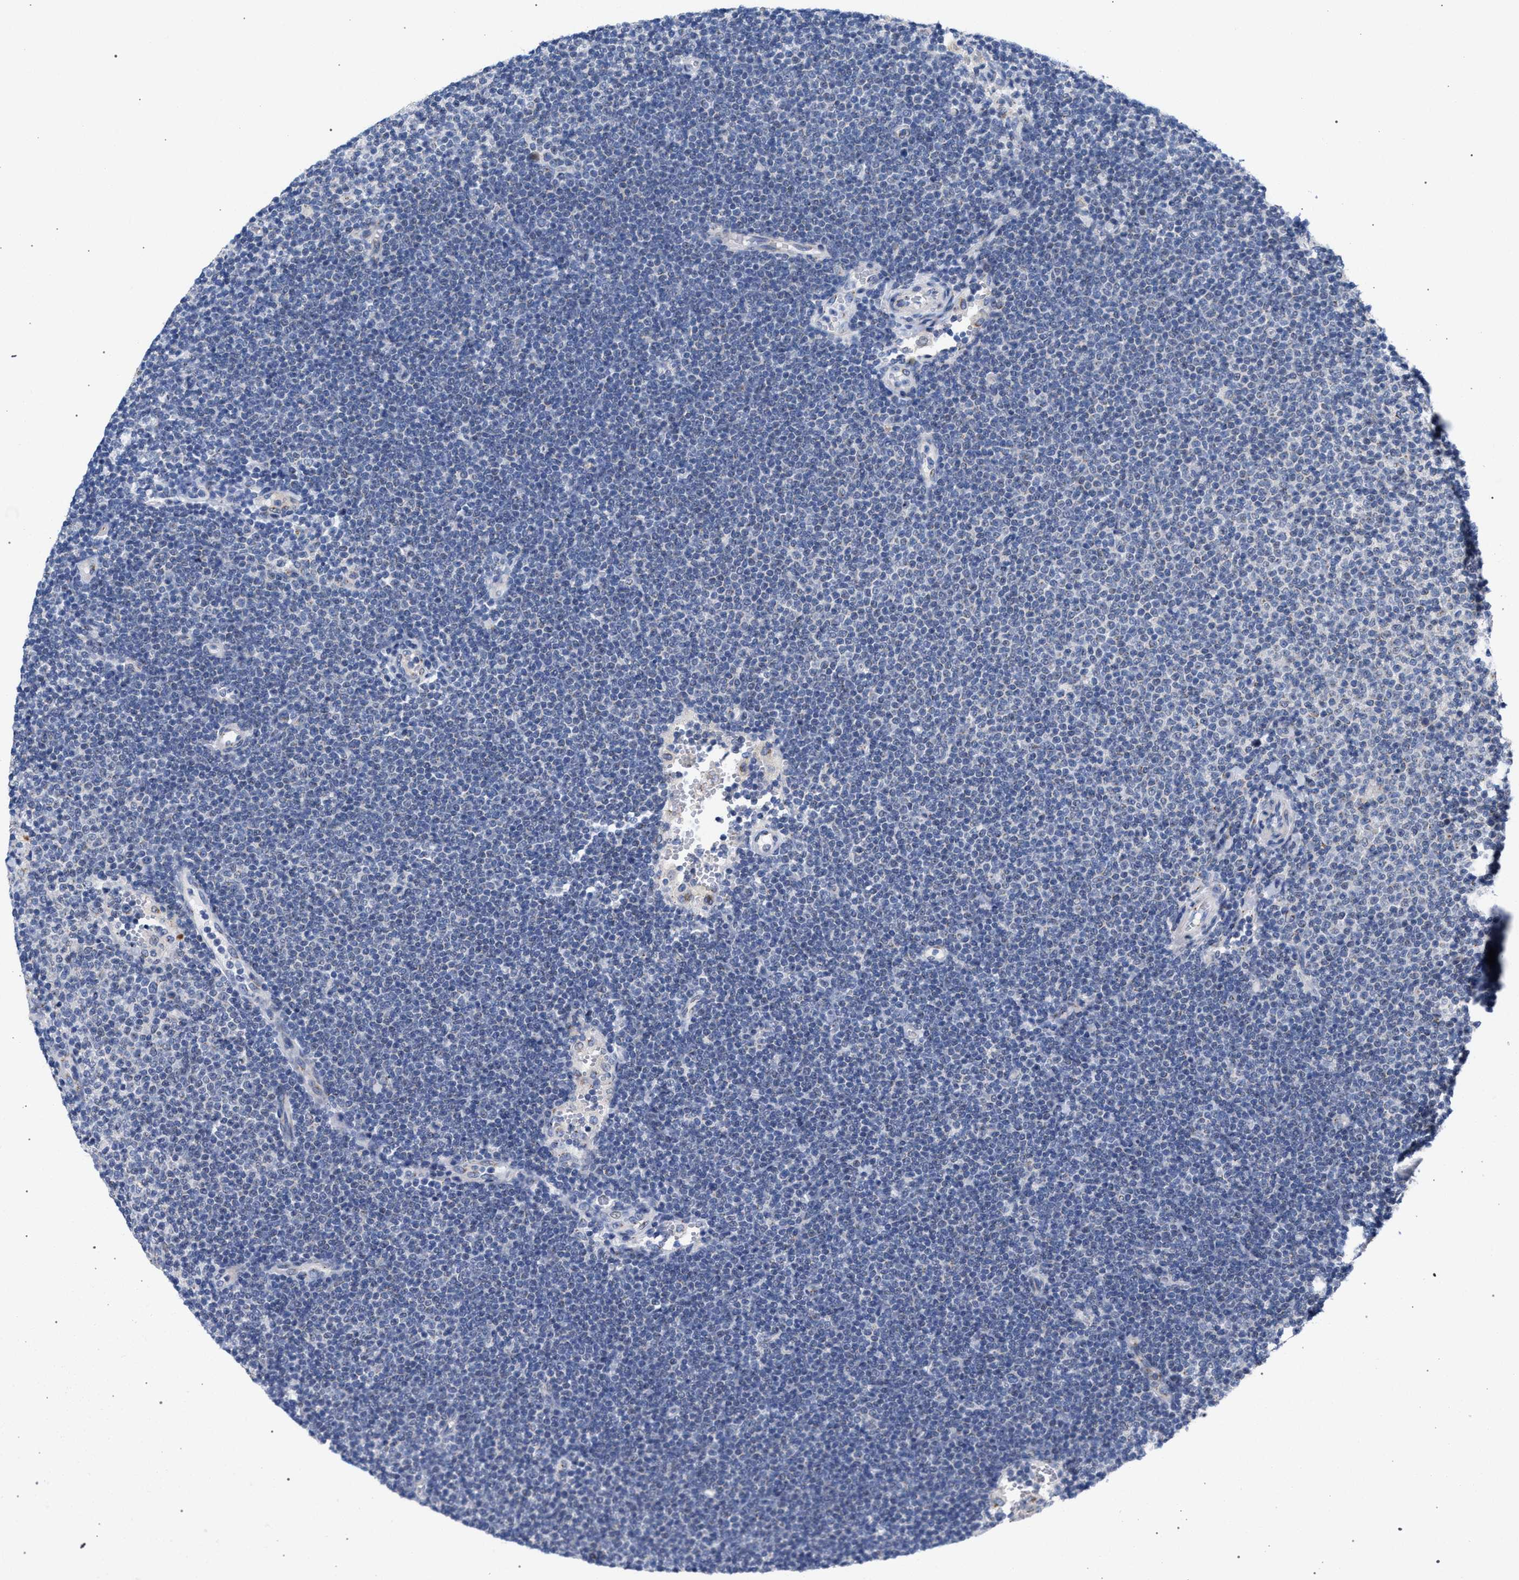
{"staining": {"intensity": "negative", "quantity": "none", "location": "none"}, "tissue": "lymphoma", "cell_type": "Tumor cells", "image_type": "cancer", "snomed": [{"axis": "morphology", "description": "Malignant lymphoma, non-Hodgkin's type, Low grade"}, {"axis": "topography", "description": "Lymph node"}], "caption": "This is a image of immunohistochemistry staining of lymphoma, which shows no expression in tumor cells.", "gene": "GOLGA2", "patient": {"sex": "female", "age": 53}}